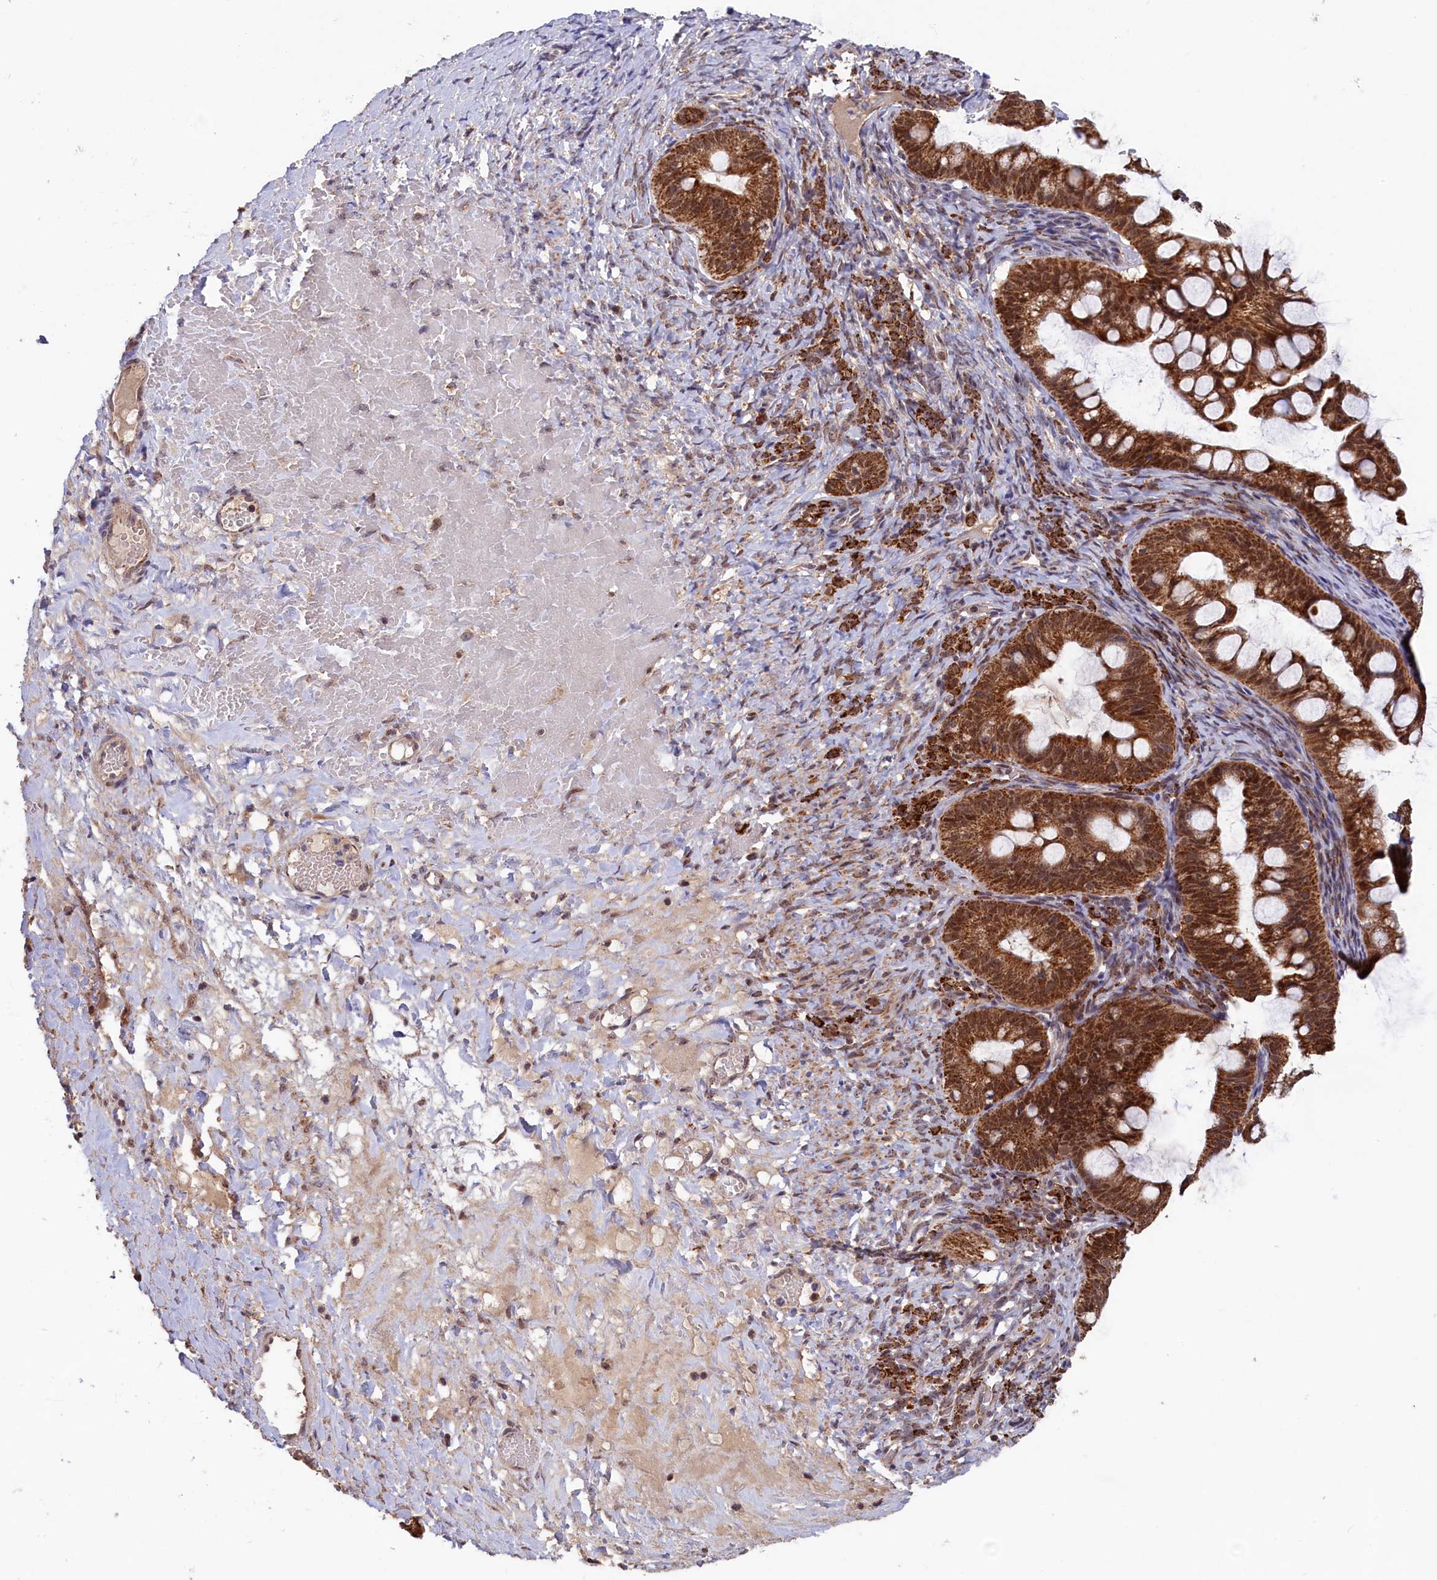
{"staining": {"intensity": "strong", "quantity": ">75%", "location": "cytoplasmic/membranous"}, "tissue": "ovarian cancer", "cell_type": "Tumor cells", "image_type": "cancer", "snomed": [{"axis": "morphology", "description": "Cystadenocarcinoma, mucinous, NOS"}, {"axis": "topography", "description": "Ovary"}], "caption": "Immunohistochemistry micrograph of human ovarian cancer stained for a protein (brown), which reveals high levels of strong cytoplasmic/membranous positivity in approximately >75% of tumor cells.", "gene": "DUS3L", "patient": {"sex": "female", "age": 73}}